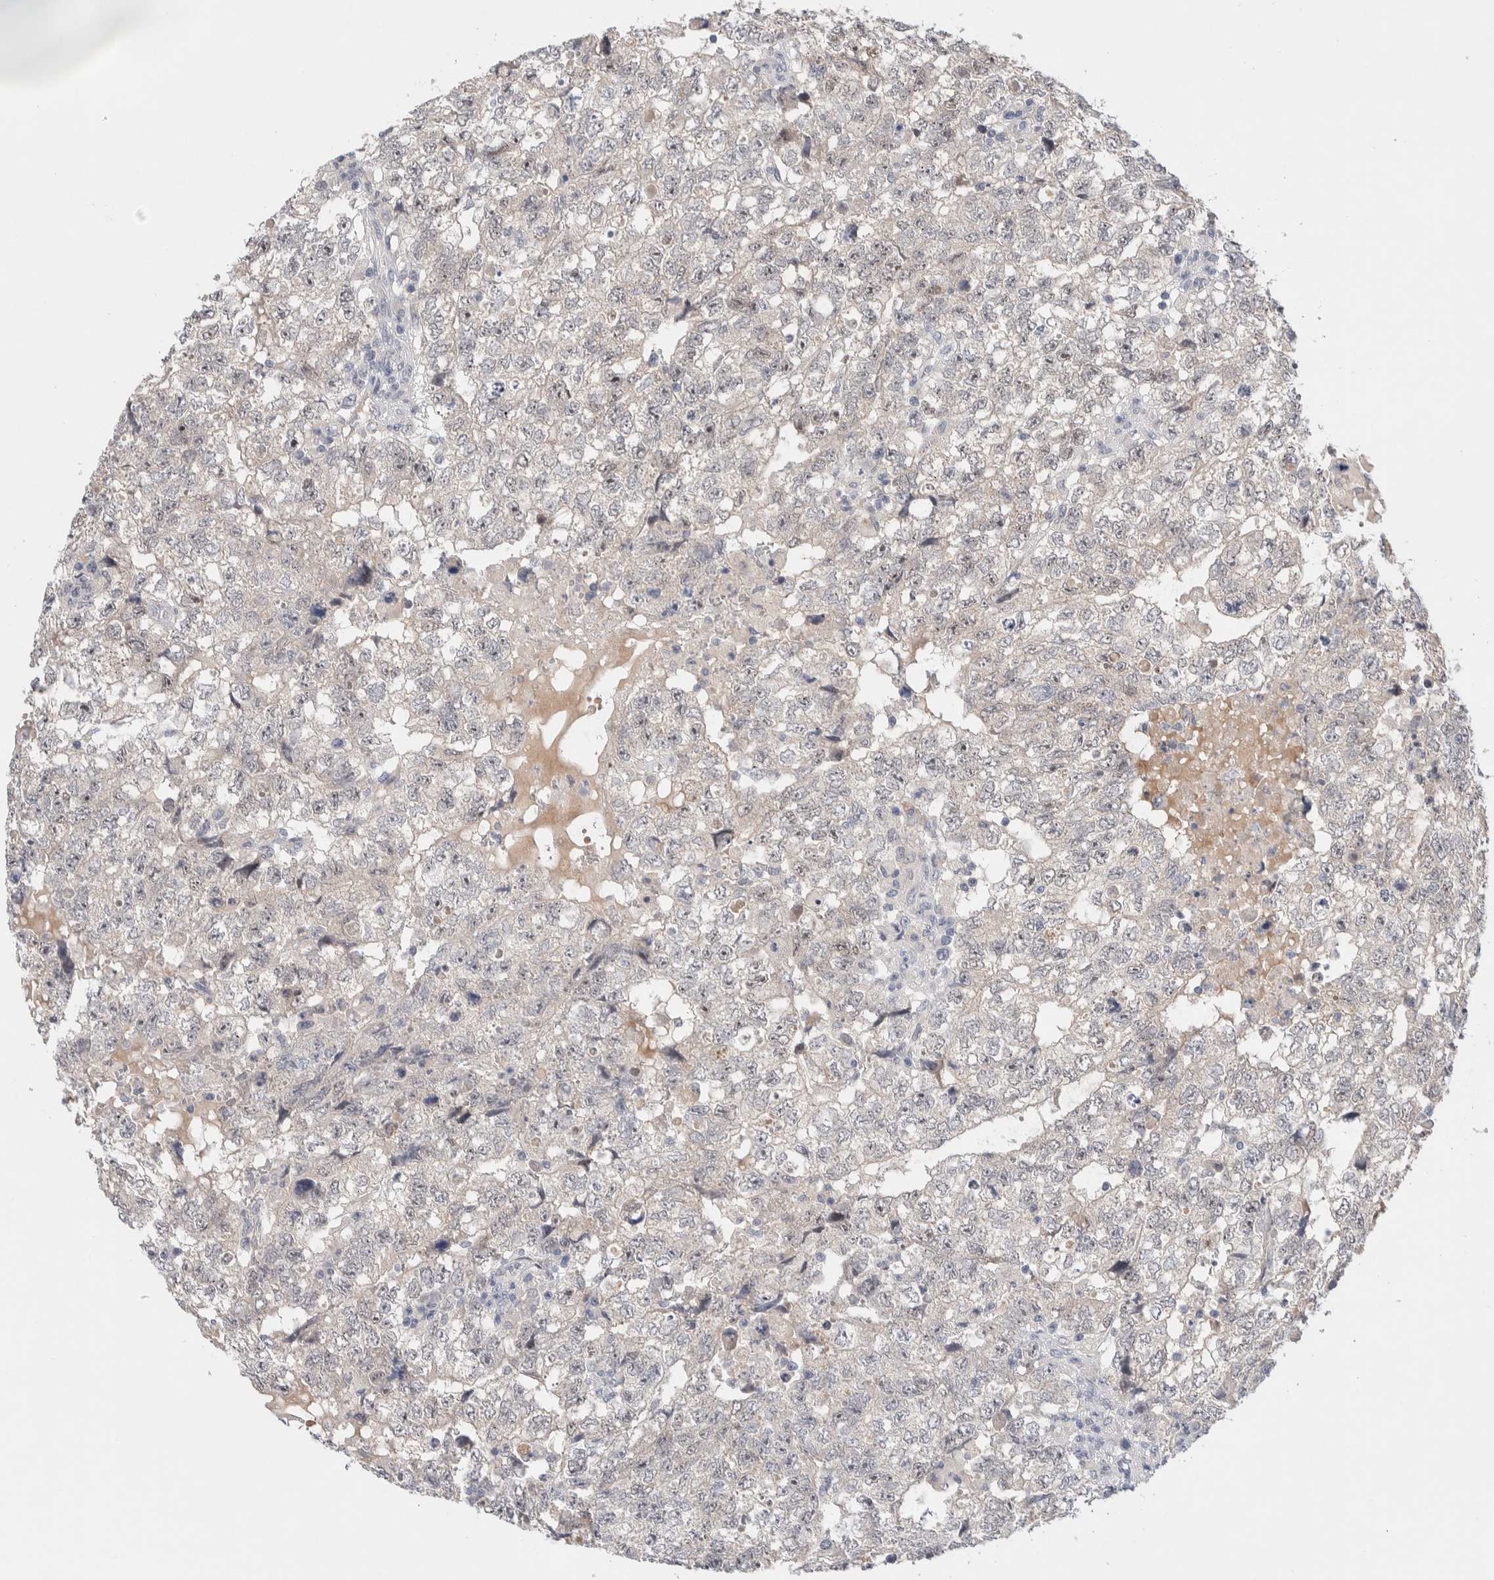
{"staining": {"intensity": "negative", "quantity": "none", "location": "none"}, "tissue": "testis cancer", "cell_type": "Tumor cells", "image_type": "cancer", "snomed": [{"axis": "morphology", "description": "Carcinoma, Embryonal, NOS"}, {"axis": "topography", "description": "Testis"}], "caption": "DAB immunohistochemical staining of testis embryonal carcinoma demonstrates no significant expression in tumor cells.", "gene": "DNAJB6", "patient": {"sex": "male", "age": 36}}